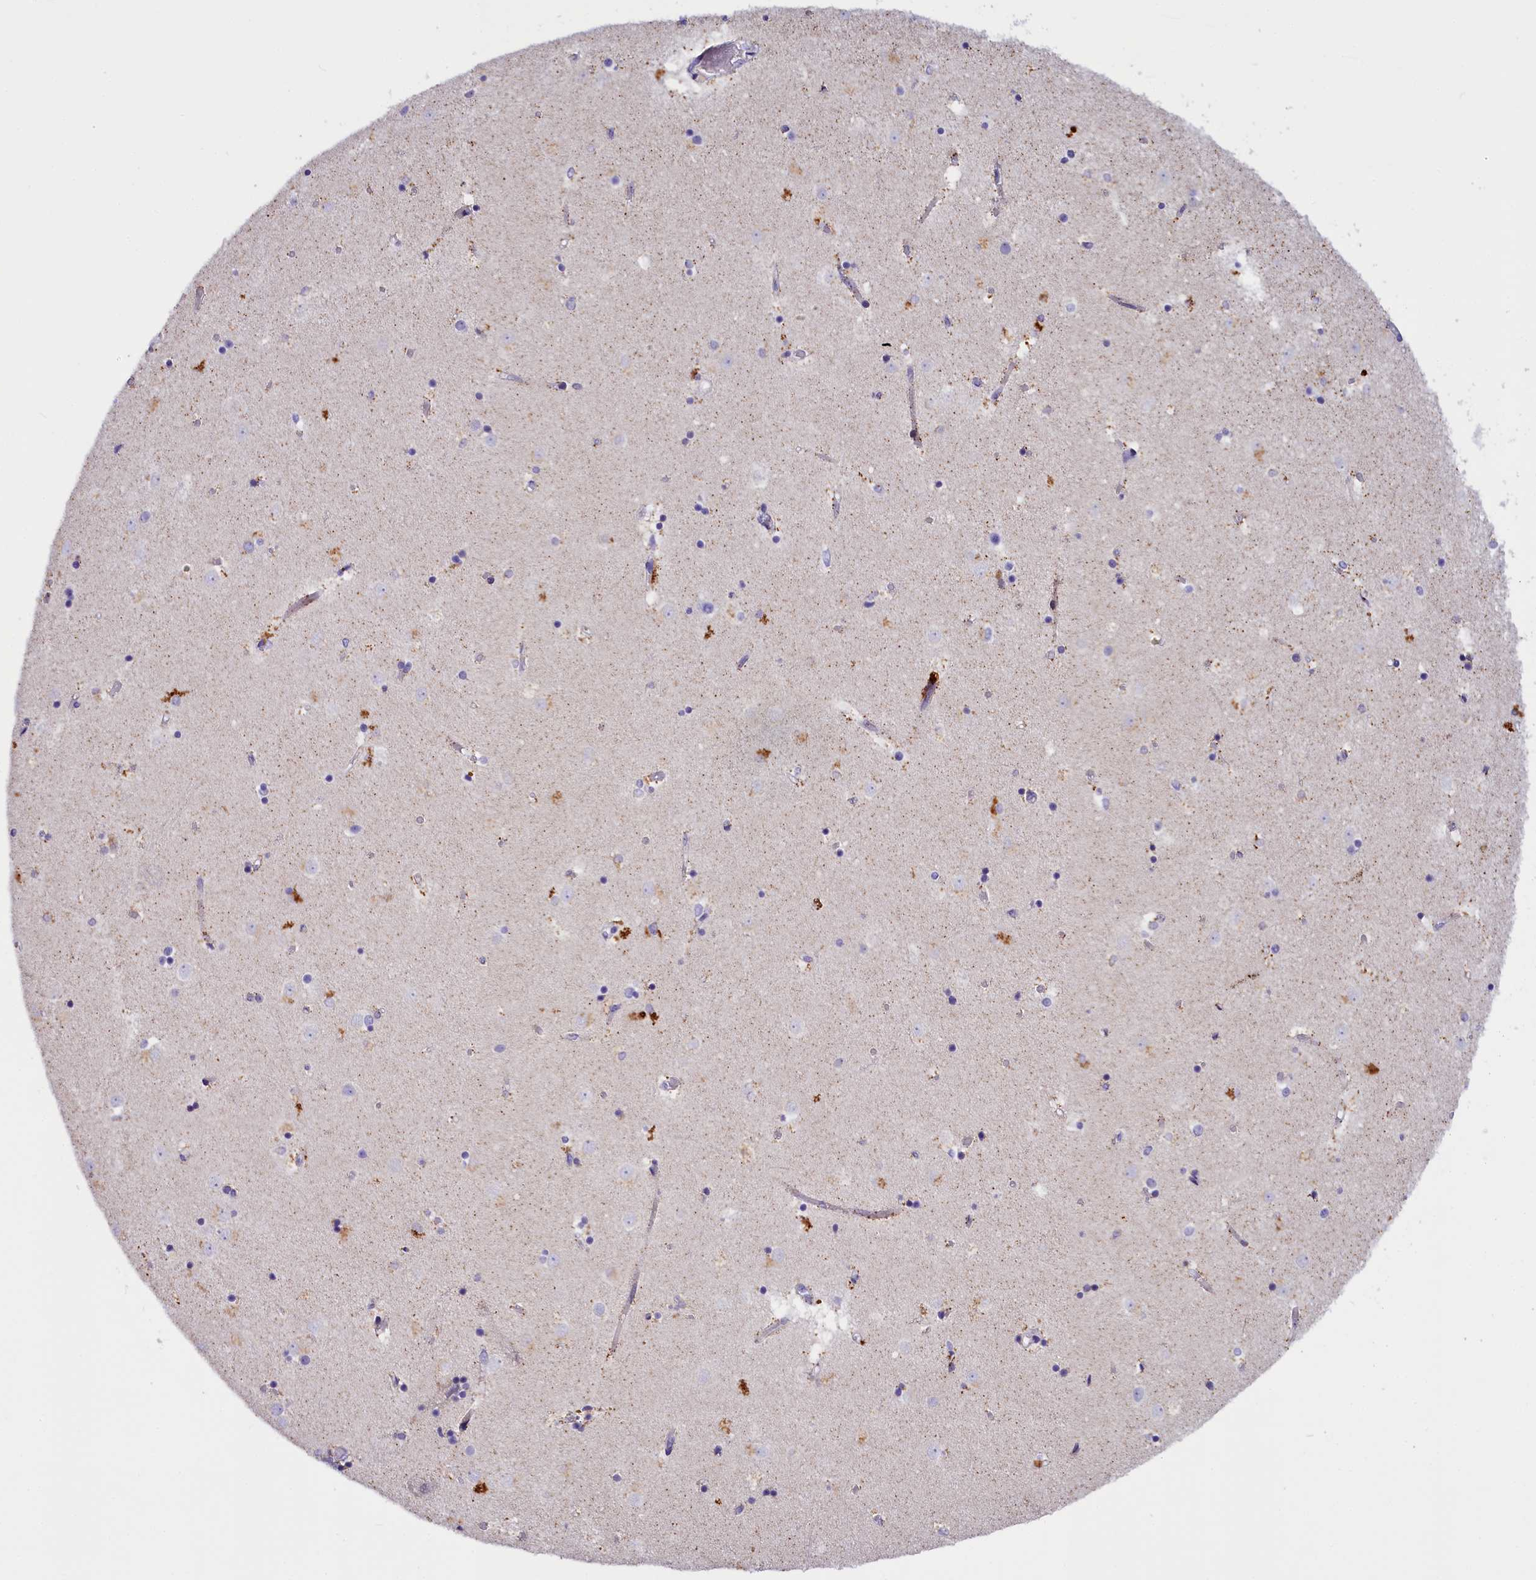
{"staining": {"intensity": "negative", "quantity": "none", "location": "none"}, "tissue": "caudate", "cell_type": "Glial cells", "image_type": "normal", "snomed": [{"axis": "morphology", "description": "Normal tissue, NOS"}, {"axis": "topography", "description": "Lateral ventricle wall"}], "caption": "High magnification brightfield microscopy of unremarkable caudate stained with DAB (3,3'-diaminobenzidine) (brown) and counterstained with hematoxylin (blue): glial cells show no significant positivity. (Stains: DAB (3,3'-diaminobenzidine) IHC with hematoxylin counter stain, Microscopy: brightfield microscopy at high magnification).", "gene": "RTTN", "patient": {"sex": "female", "age": 52}}